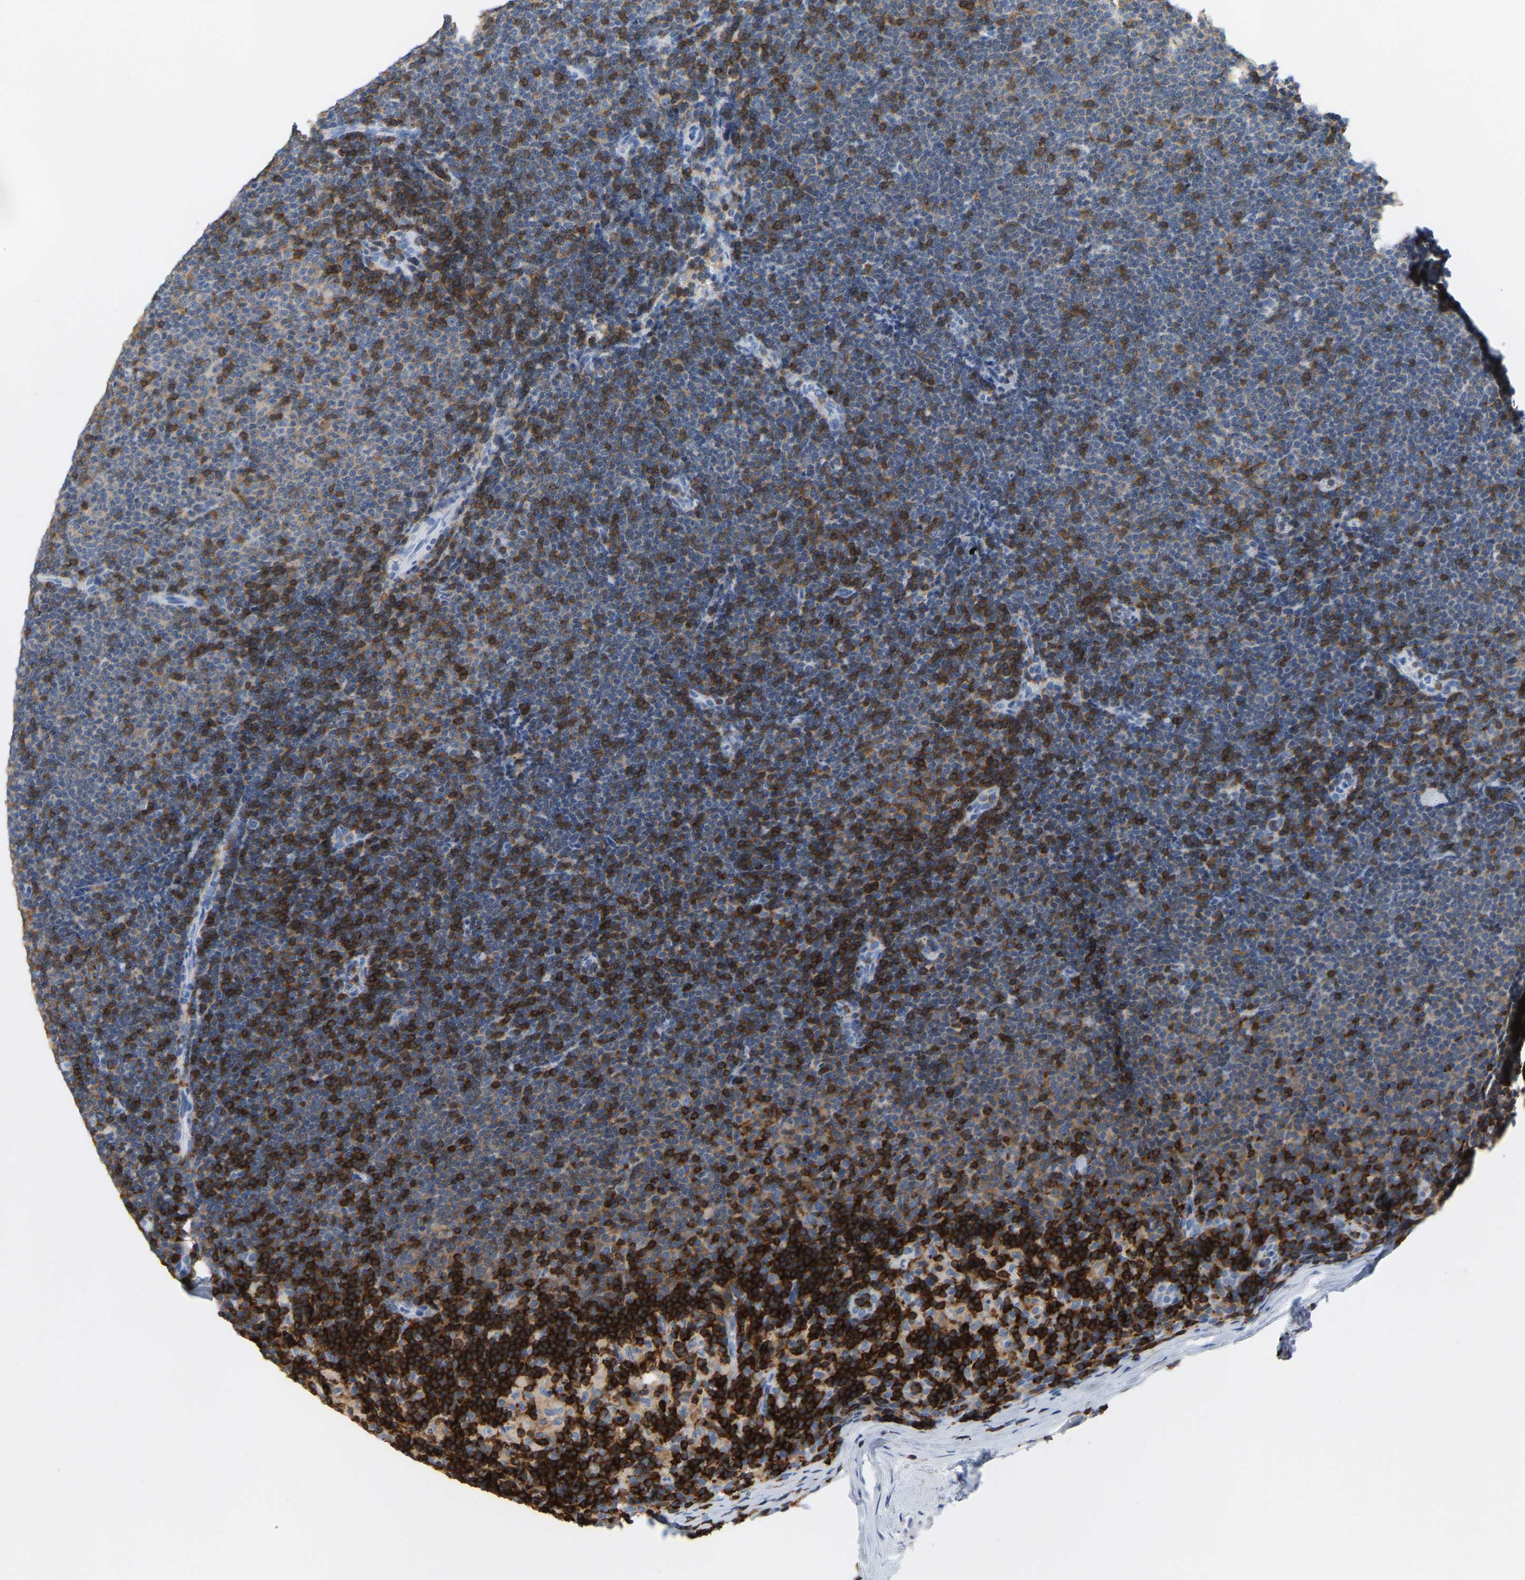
{"staining": {"intensity": "weak", "quantity": "25%-75%", "location": "cytoplasmic/membranous"}, "tissue": "lymphoma", "cell_type": "Tumor cells", "image_type": "cancer", "snomed": [{"axis": "morphology", "description": "Malignant lymphoma, non-Hodgkin's type, Low grade"}, {"axis": "topography", "description": "Lymph node"}], "caption": "The photomicrograph demonstrates a brown stain indicating the presence of a protein in the cytoplasmic/membranous of tumor cells in lymphoma.", "gene": "EVL", "patient": {"sex": "female", "age": 53}}